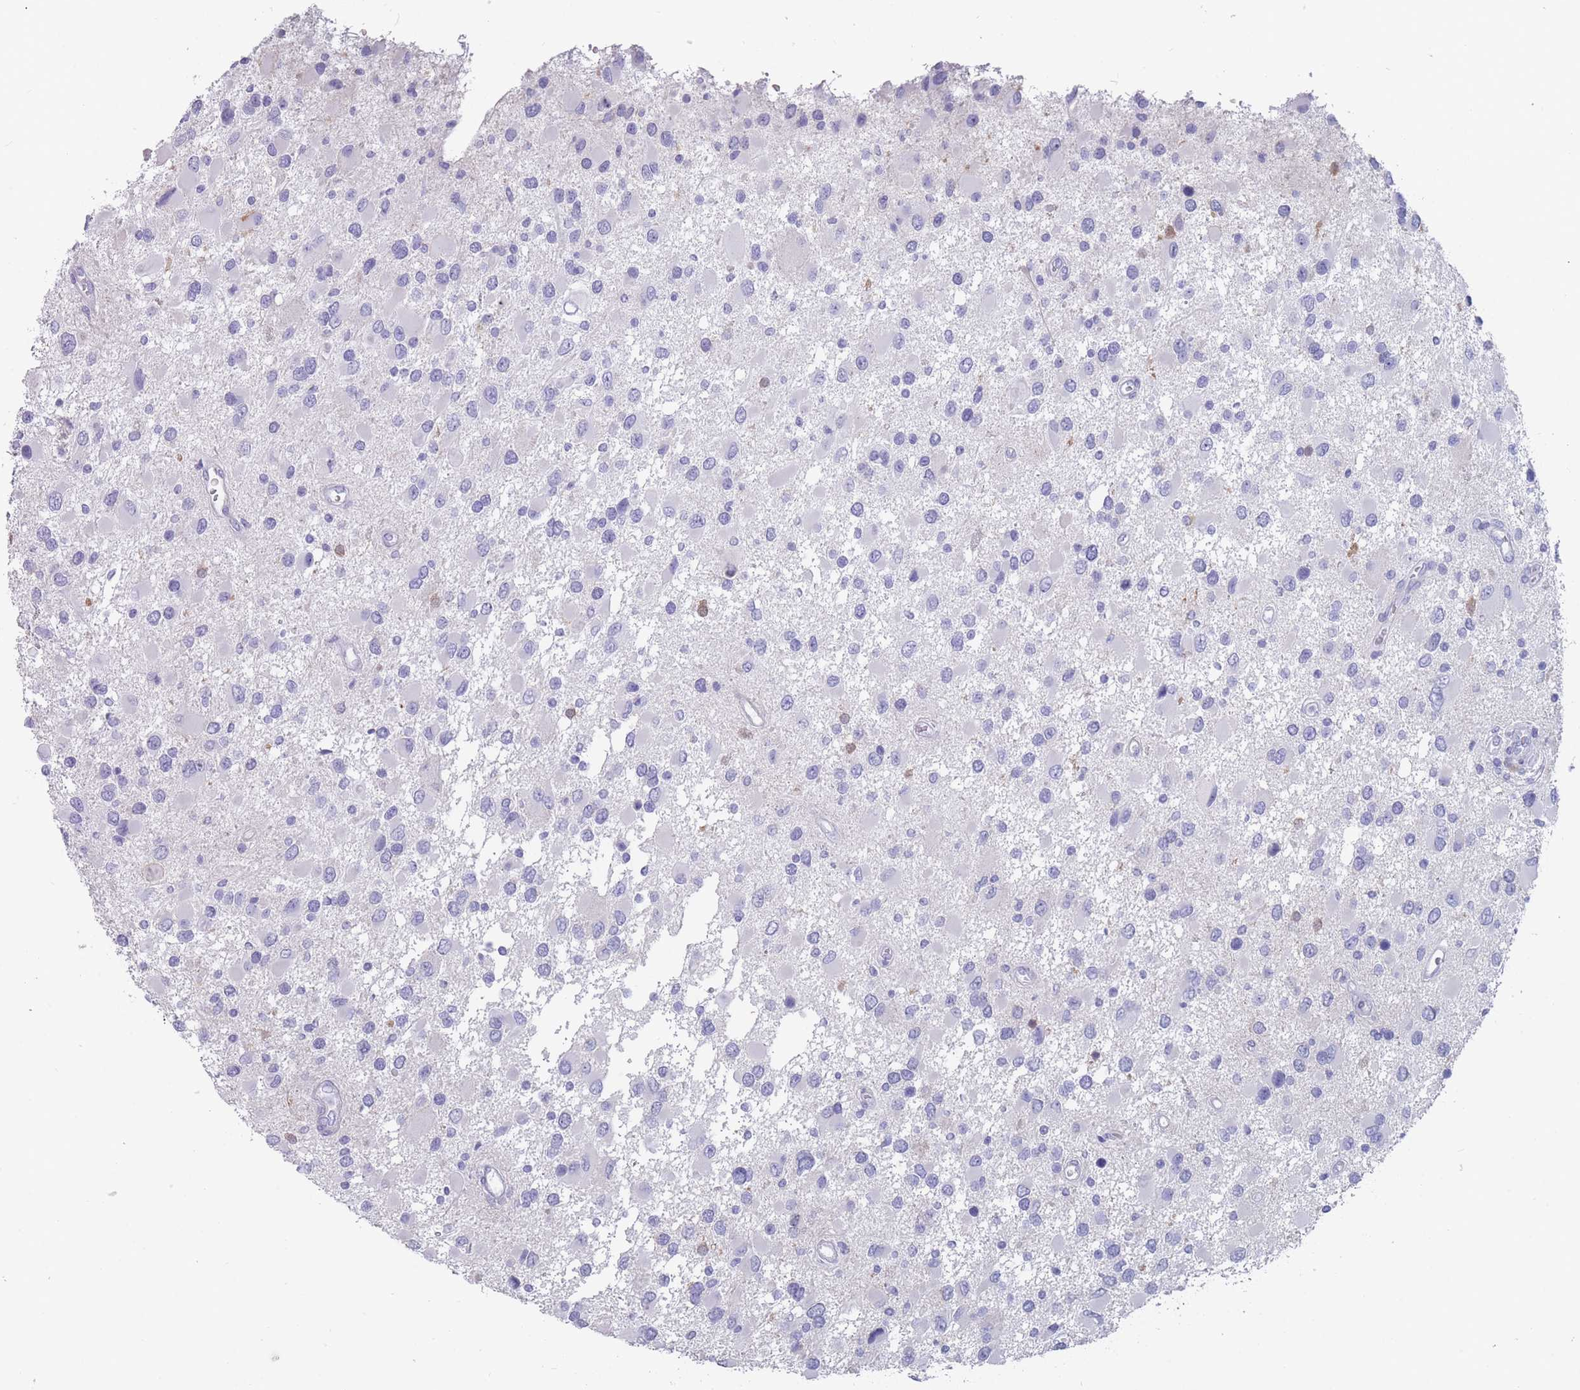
{"staining": {"intensity": "negative", "quantity": "none", "location": "none"}, "tissue": "glioma", "cell_type": "Tumor cells", "image_type": "cancer", "snomed": [{"axis": "morphology", "description": "Glioma, malignant, High grade"}, {"axis": "topography", "description": "Brain"}], "caption": "Tumor cells show no significant protein expression in glioma.", "gene": "ST8SIA5", "patient": {"sex": "male", "age": 53}}